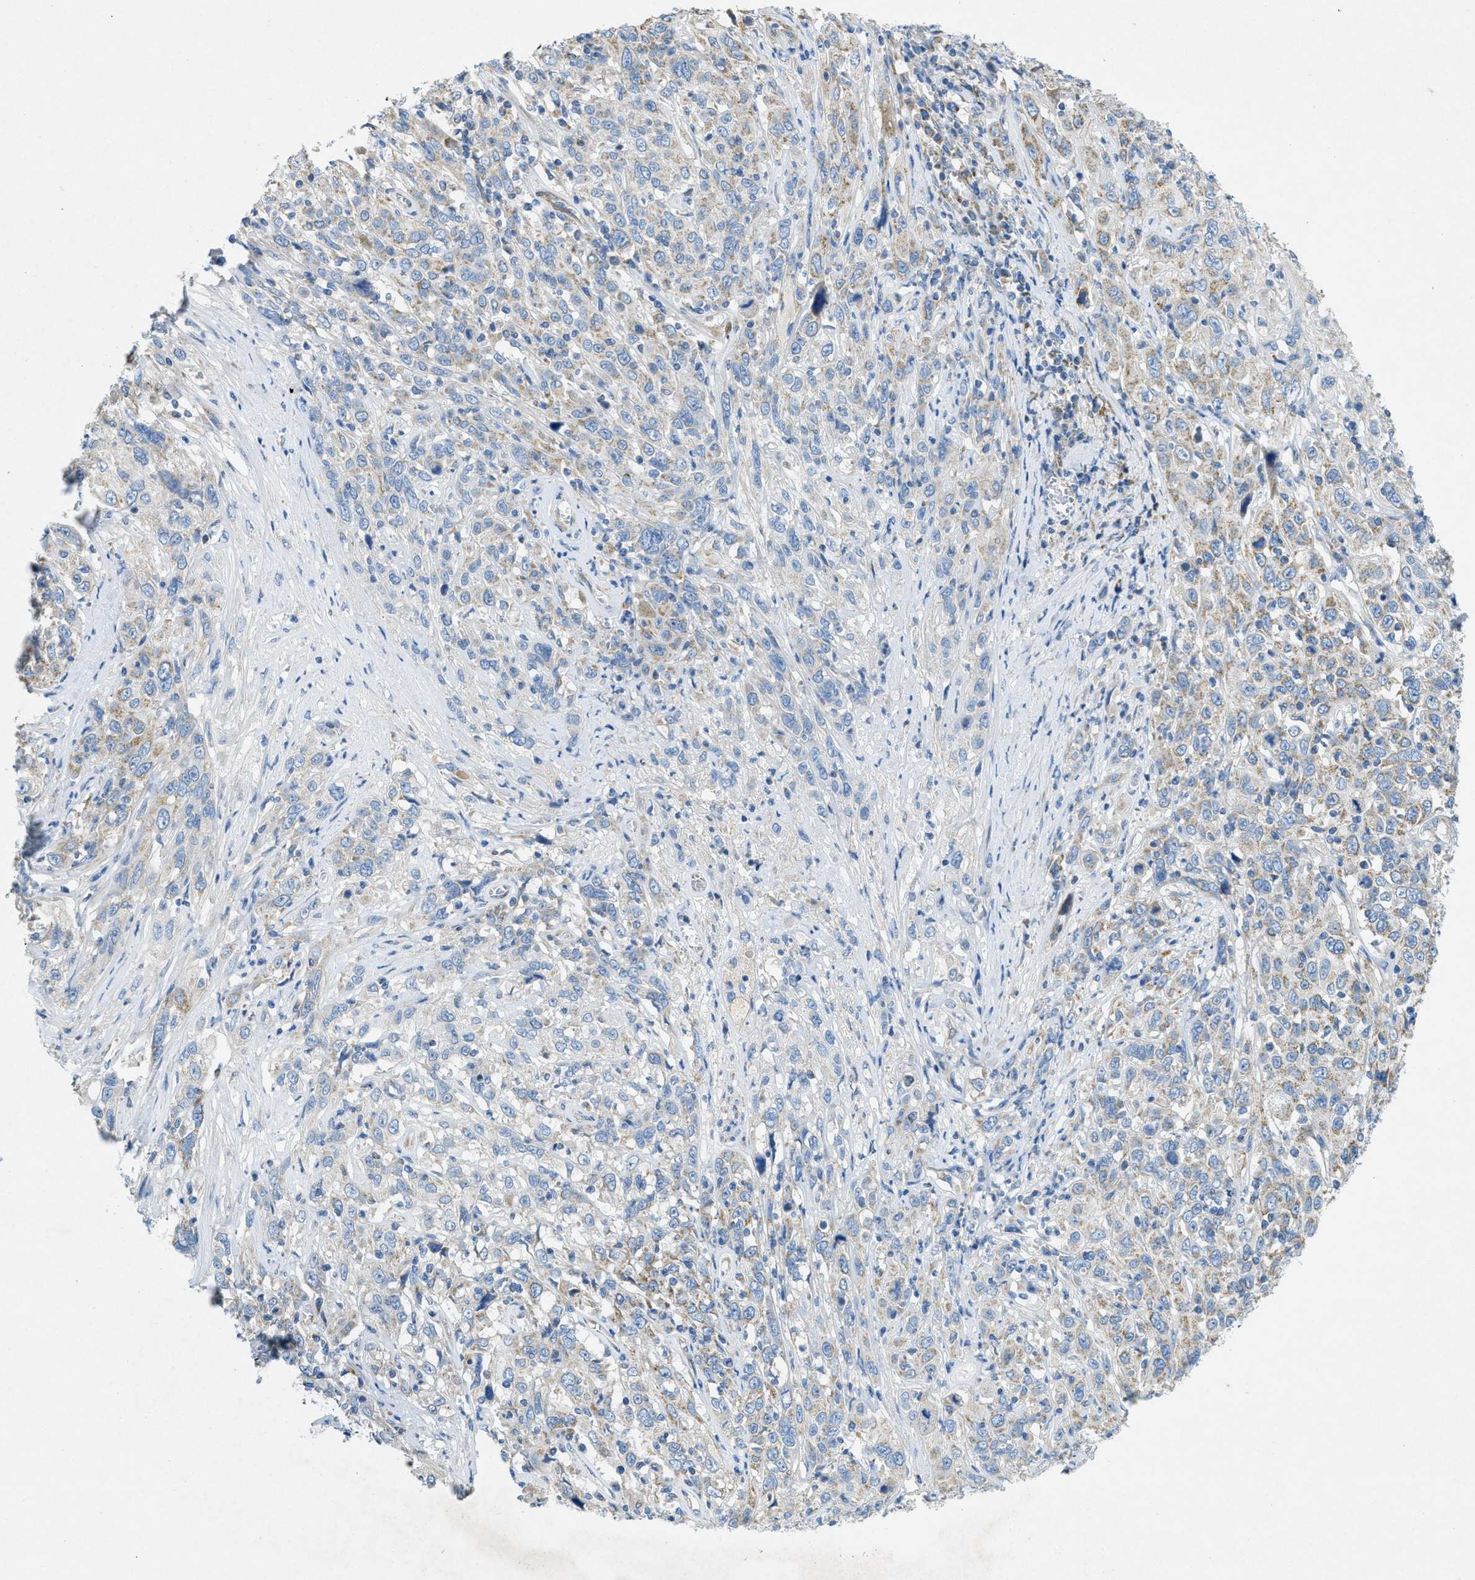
{"staining": {"intensity": "weak", "quantity": "<25%", "location": "cytoplasmic/membranous"}, "tissue": "cervical cancer", "cell_type": "Tumor cells", "image_type": "cancer", "snomed": [{"axis": "morphology", "description": "Squamous cell carcinoma, NOS"}, {"axis": "topography", "description": "Cervix"}], "caption": "The image demonstrates no significant staining in tumor cells of cervical squamous cell carcinoma.", "gene": "CYGB", "patient": {"sex": "female", "age": 46}}